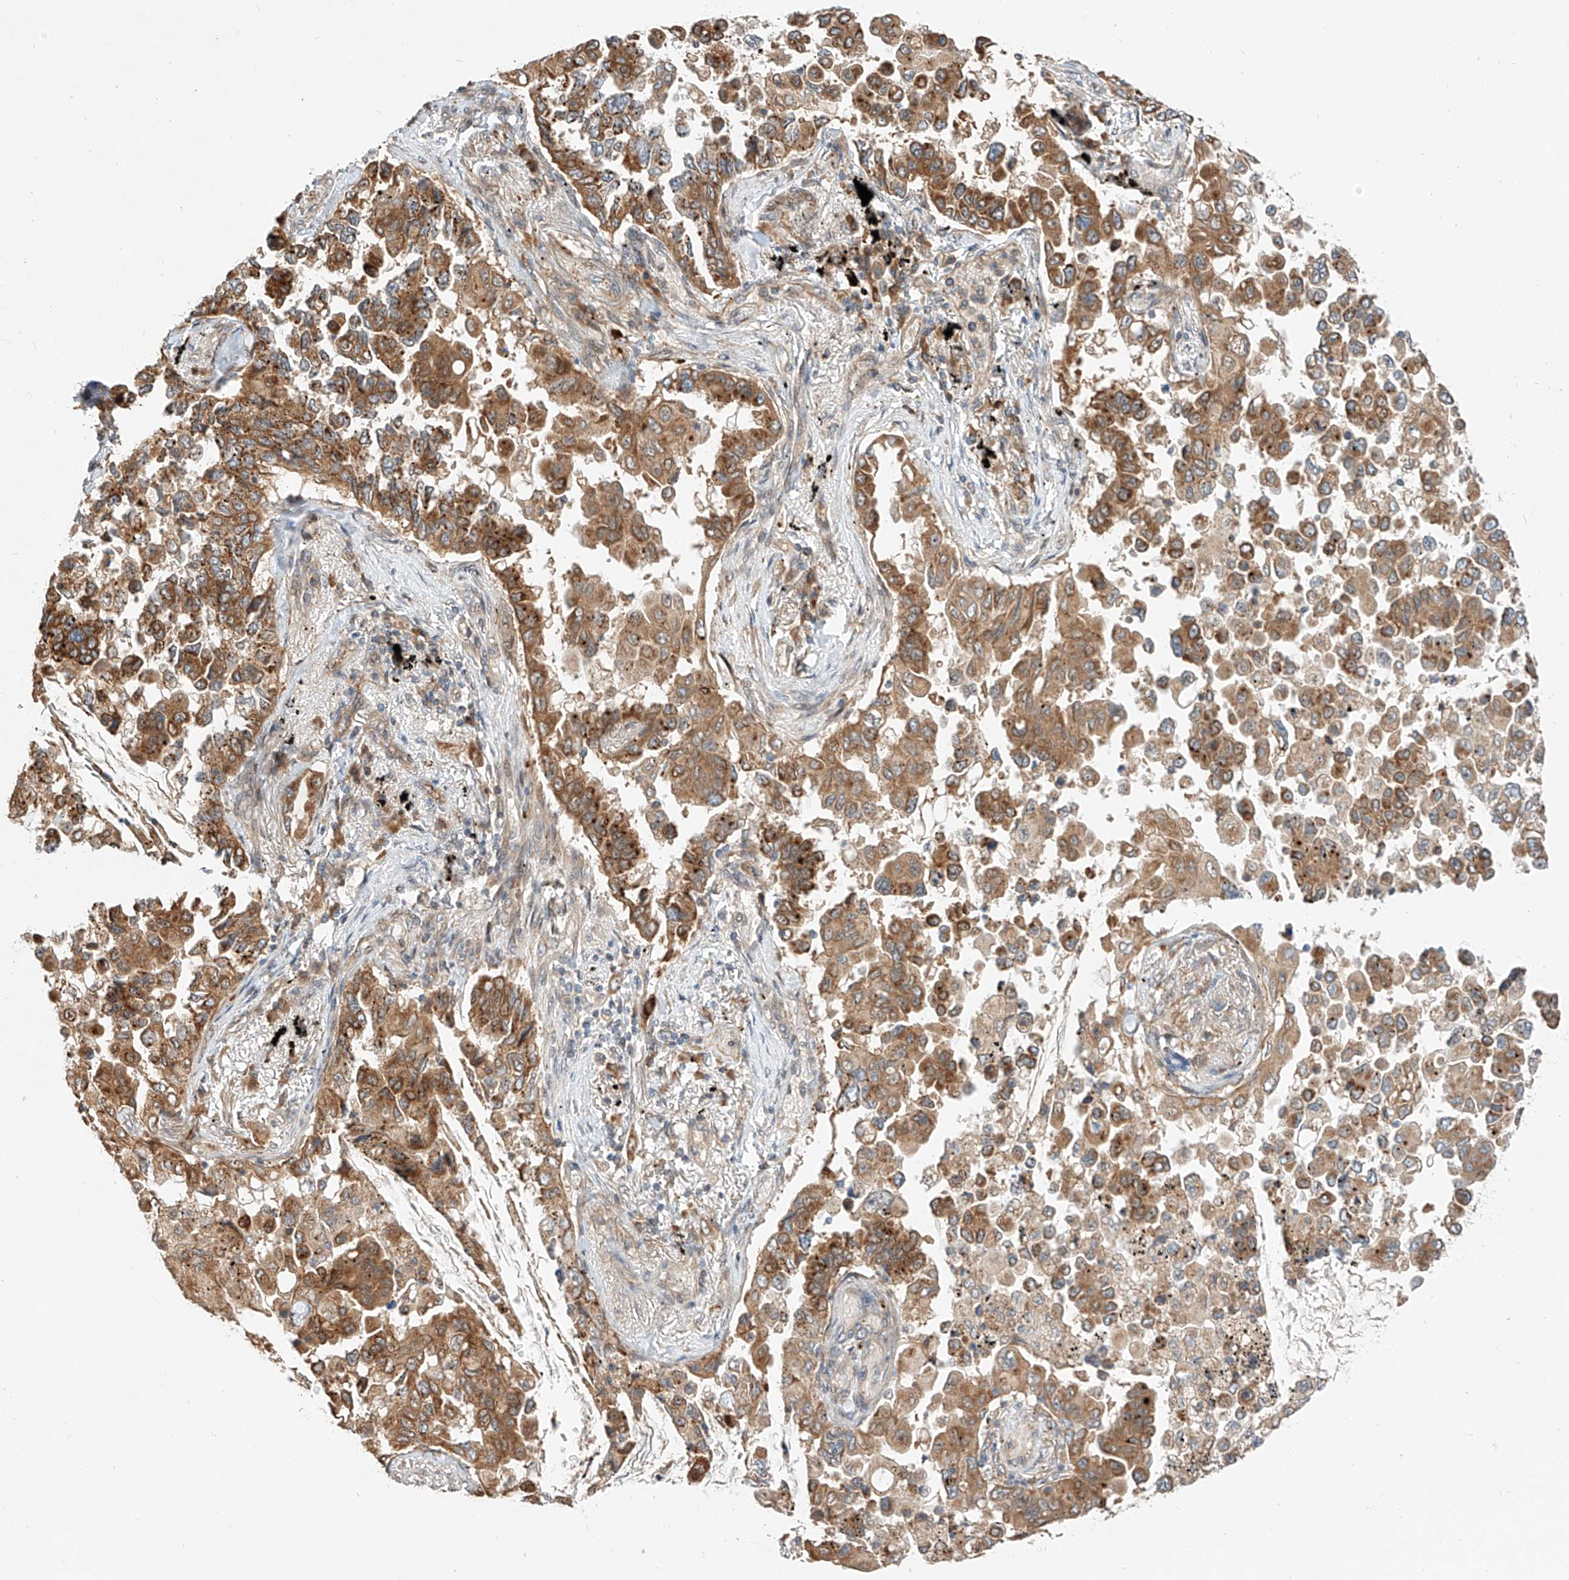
{"staining": {"intensity": "strong", "quantity": ">75%", "location": "cytoplasmic/membranous"}, "tissue": "lung cancer", "cell_type": "Tumor cells", "image_type": "cancer", "snomed": [{"axis": "morphology", "description": "Adenocarcinoma, NOS"}, {"axis": "topography", "description": "Lung"}], "caption": "A histopathology image of human lung adenocarcinoma stained for a protein demonstrates strong cytoplasmic/membranous brown staining in tumor cells.", "gene": "CPAMD8", "patient": {"sex": "female", "age": 67}}